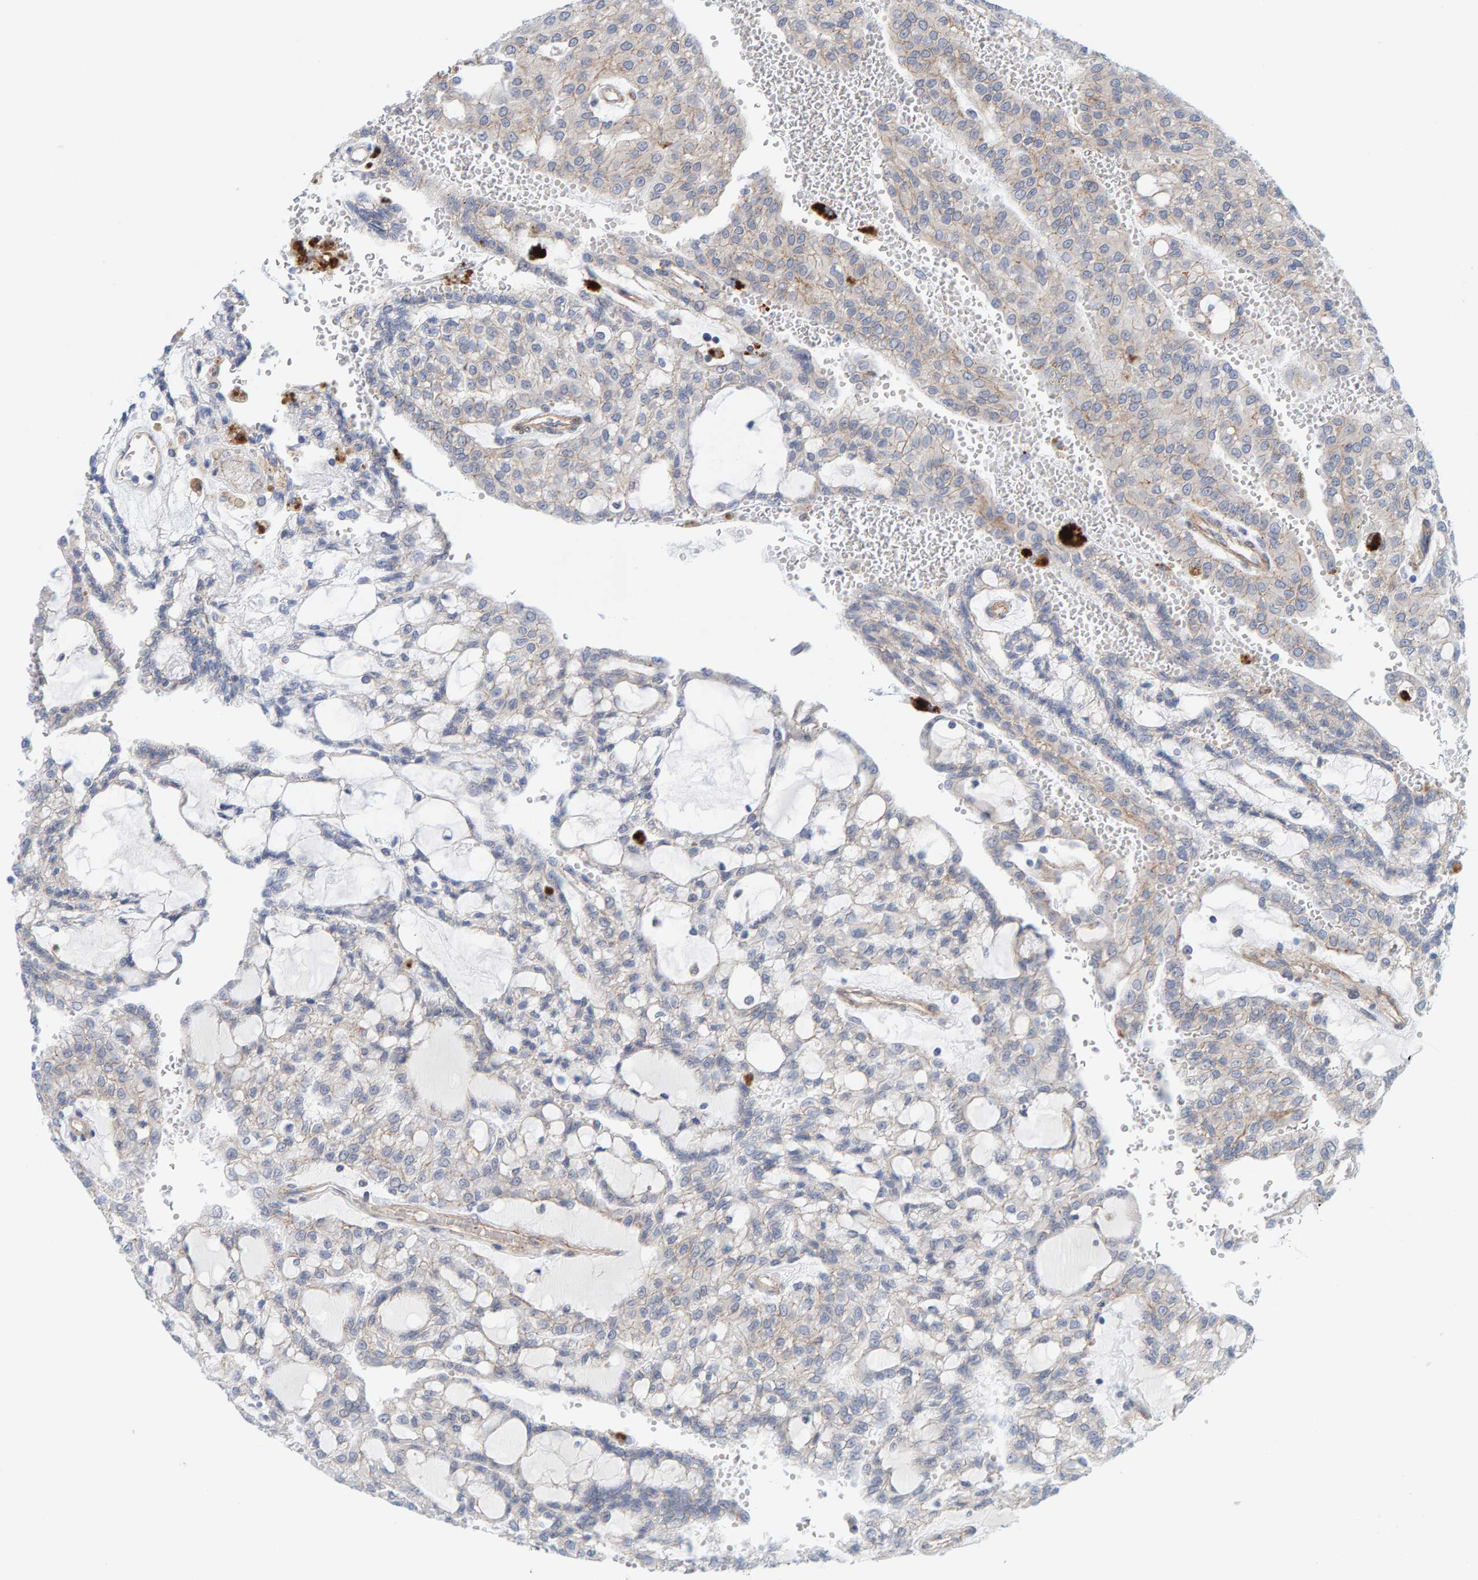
{"staining": {"intensity": "negative", "quantity": "none", "location": "none"}, "tissue": "renal cancer", "cell_type": "Tumor cells", "image_type": "cancer", "snomed": [{"axis": "morphology", "description": "Adenocarcinoma, NOS"}, {"axis": "topography", "description": "Kidney"}], "caption": "Human renal adenocarcinoma stained for a protein using IHC displays no positivity in tumor cells.", "gene": "KRBA2", "patient": {"sex": "male", "age": 63}}